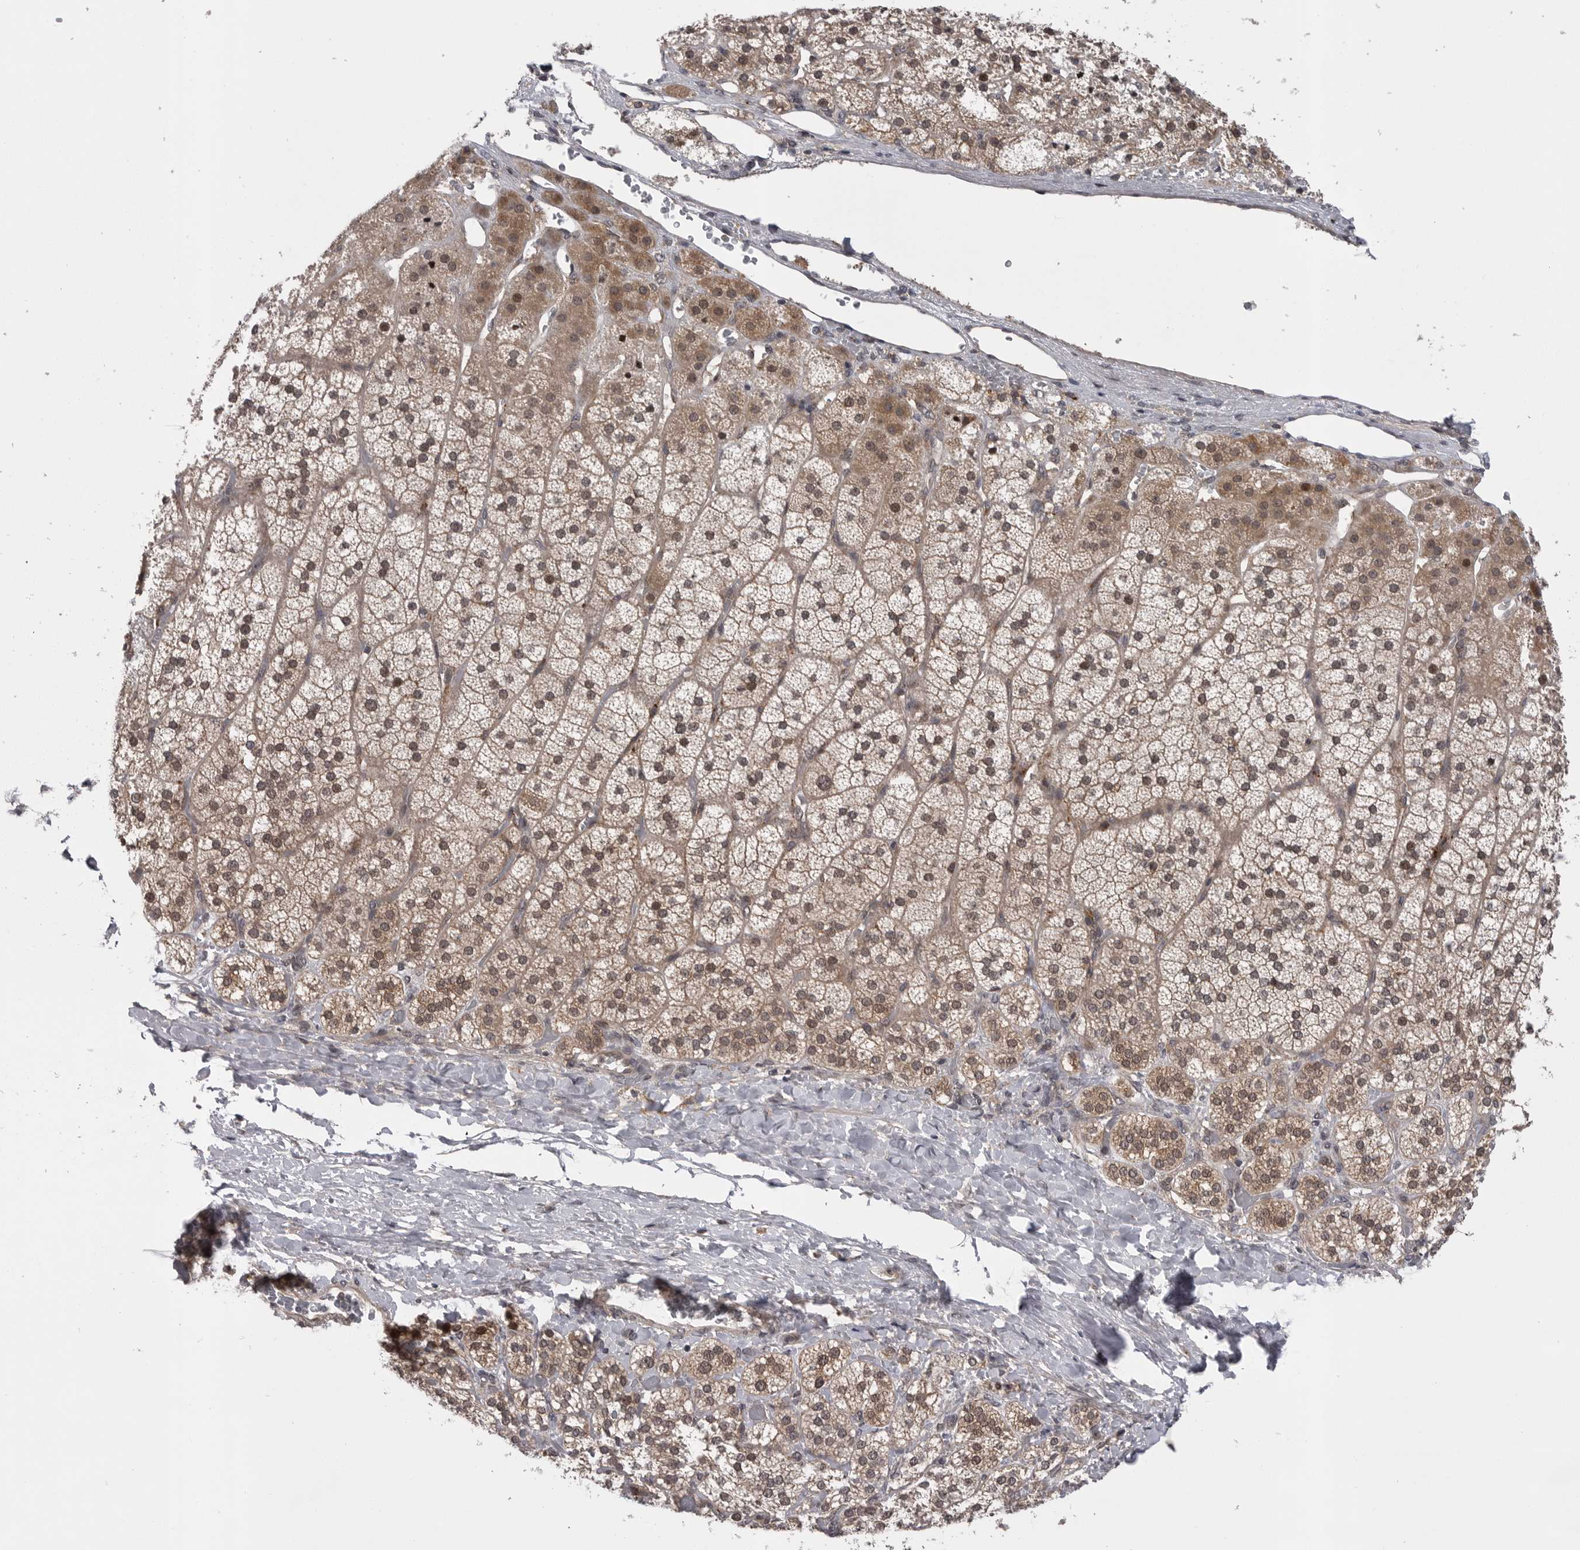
{"staining": {"intensity": "moderate", "quantity": ">75%", "location": "cytoplasmic/membranous,nuclear"}, "tissue": "adrenal gland", "cell_type": "Glandular cells", "image_type": "normal", "snomed": [{"axis": "morphology", "description": "Normal tissue, NOS"}, {"axis": "topography", "description": "Adrenal gland"}], "caption": "Protein expression analysis of benign adrenal gland exhibits moderate cytoplasmic/membranous,nuclear positivity in about >75% of glandular cells. Immunohistochemistry stains the protein of interest in brown and the nuclei are stained blue.", "gene": "AOAH", "patient": {"sex": "female", "age": 44}}